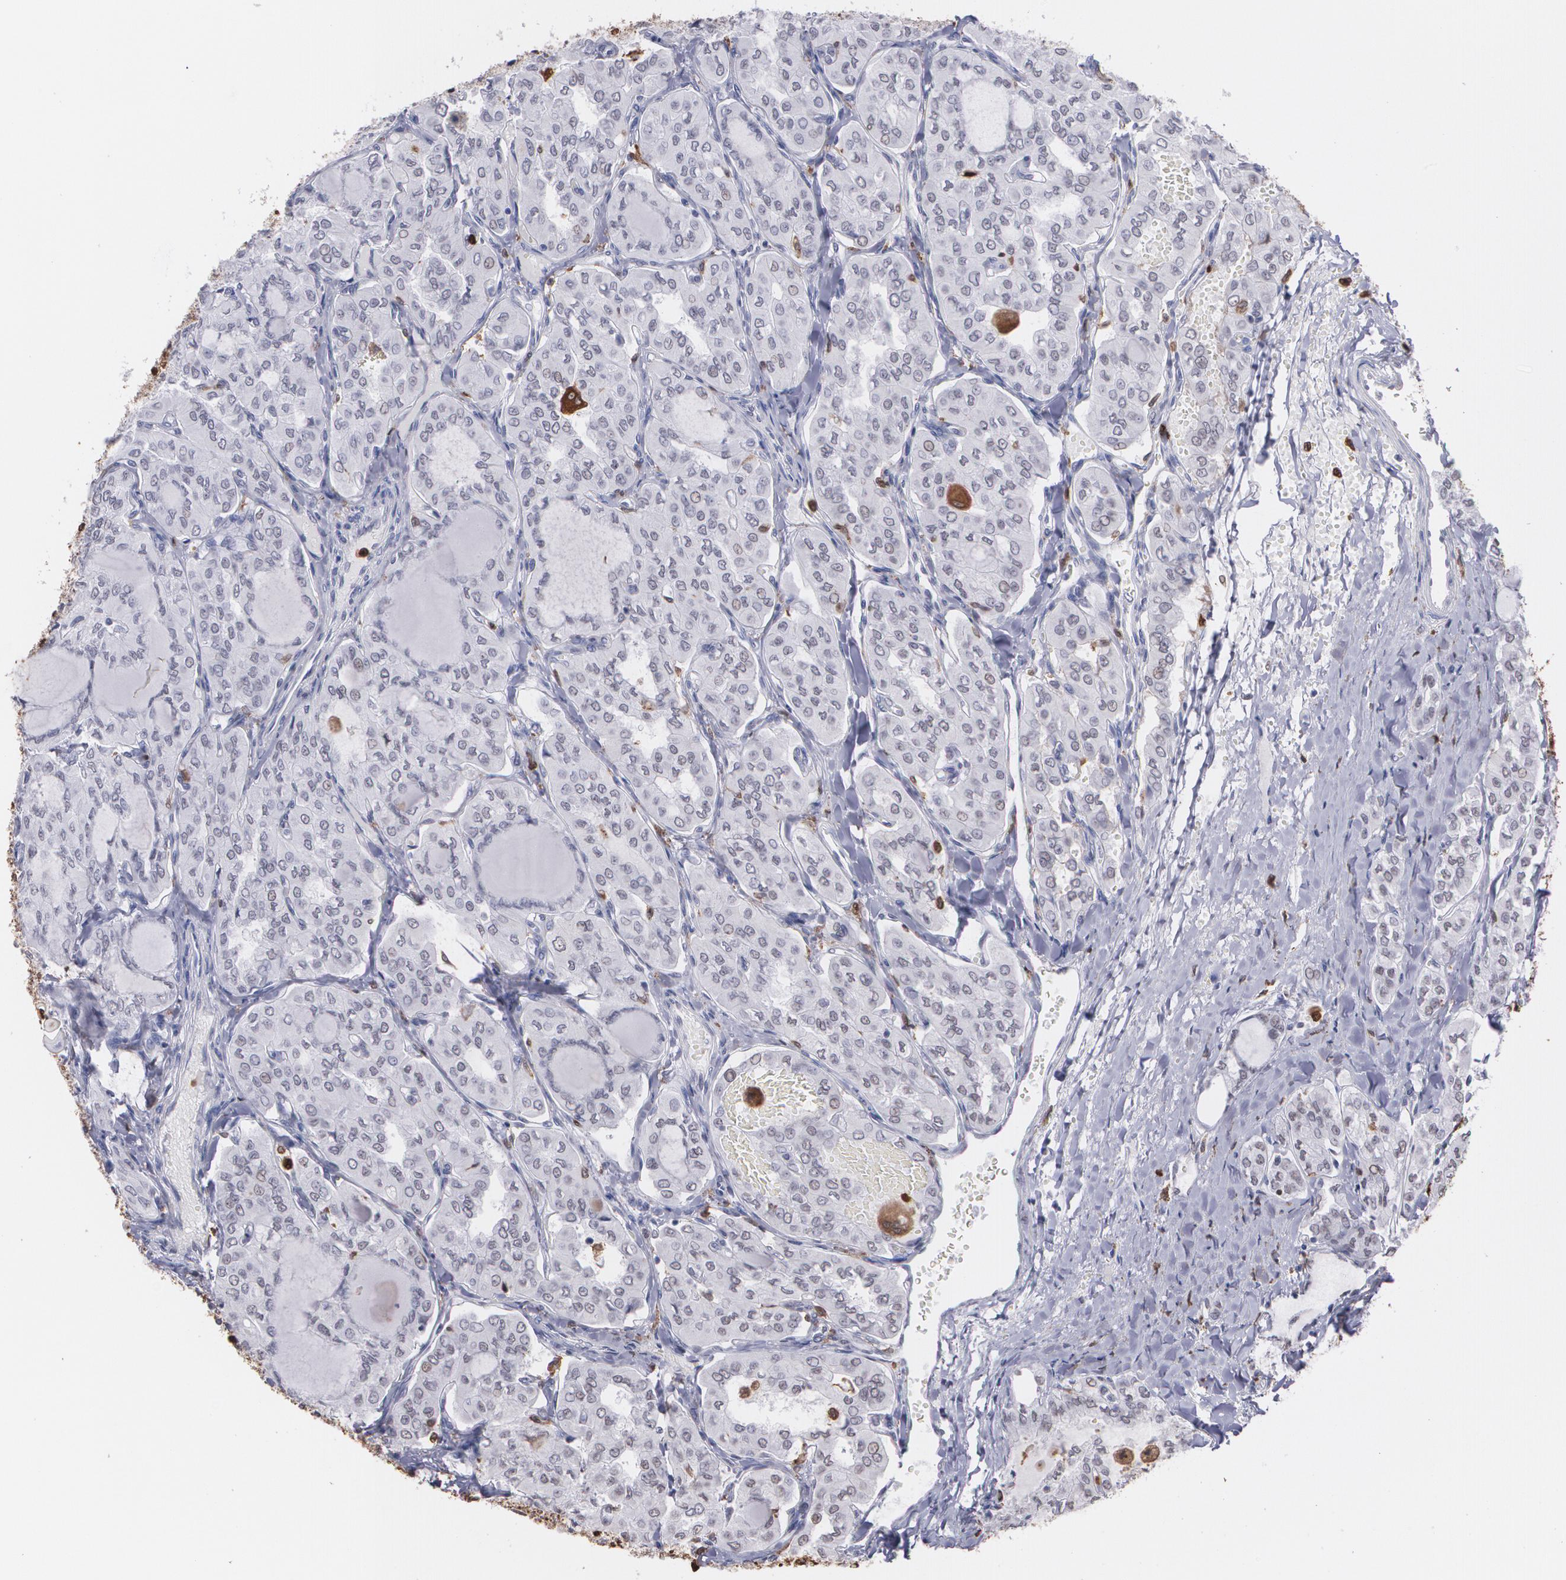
{"staining": {"intensity": "negative", "quantity": "none", "location": "none"}, "tissue": "thyroid cancer", "cell_type": "Tumor cells", "image_type": "cancer", "snomed": [{"axis": "morphology", "description": "Papillary adenocarcinoma, NOS"}, {"axis": "topography", "description": "Thyroid gland"}], "caption": "Tumor cells show no significant expression in thyroid cancer (papillary adenocarcinoma).", "gene": "NCF2", "patient": {"sex": "male", "age": 20}}